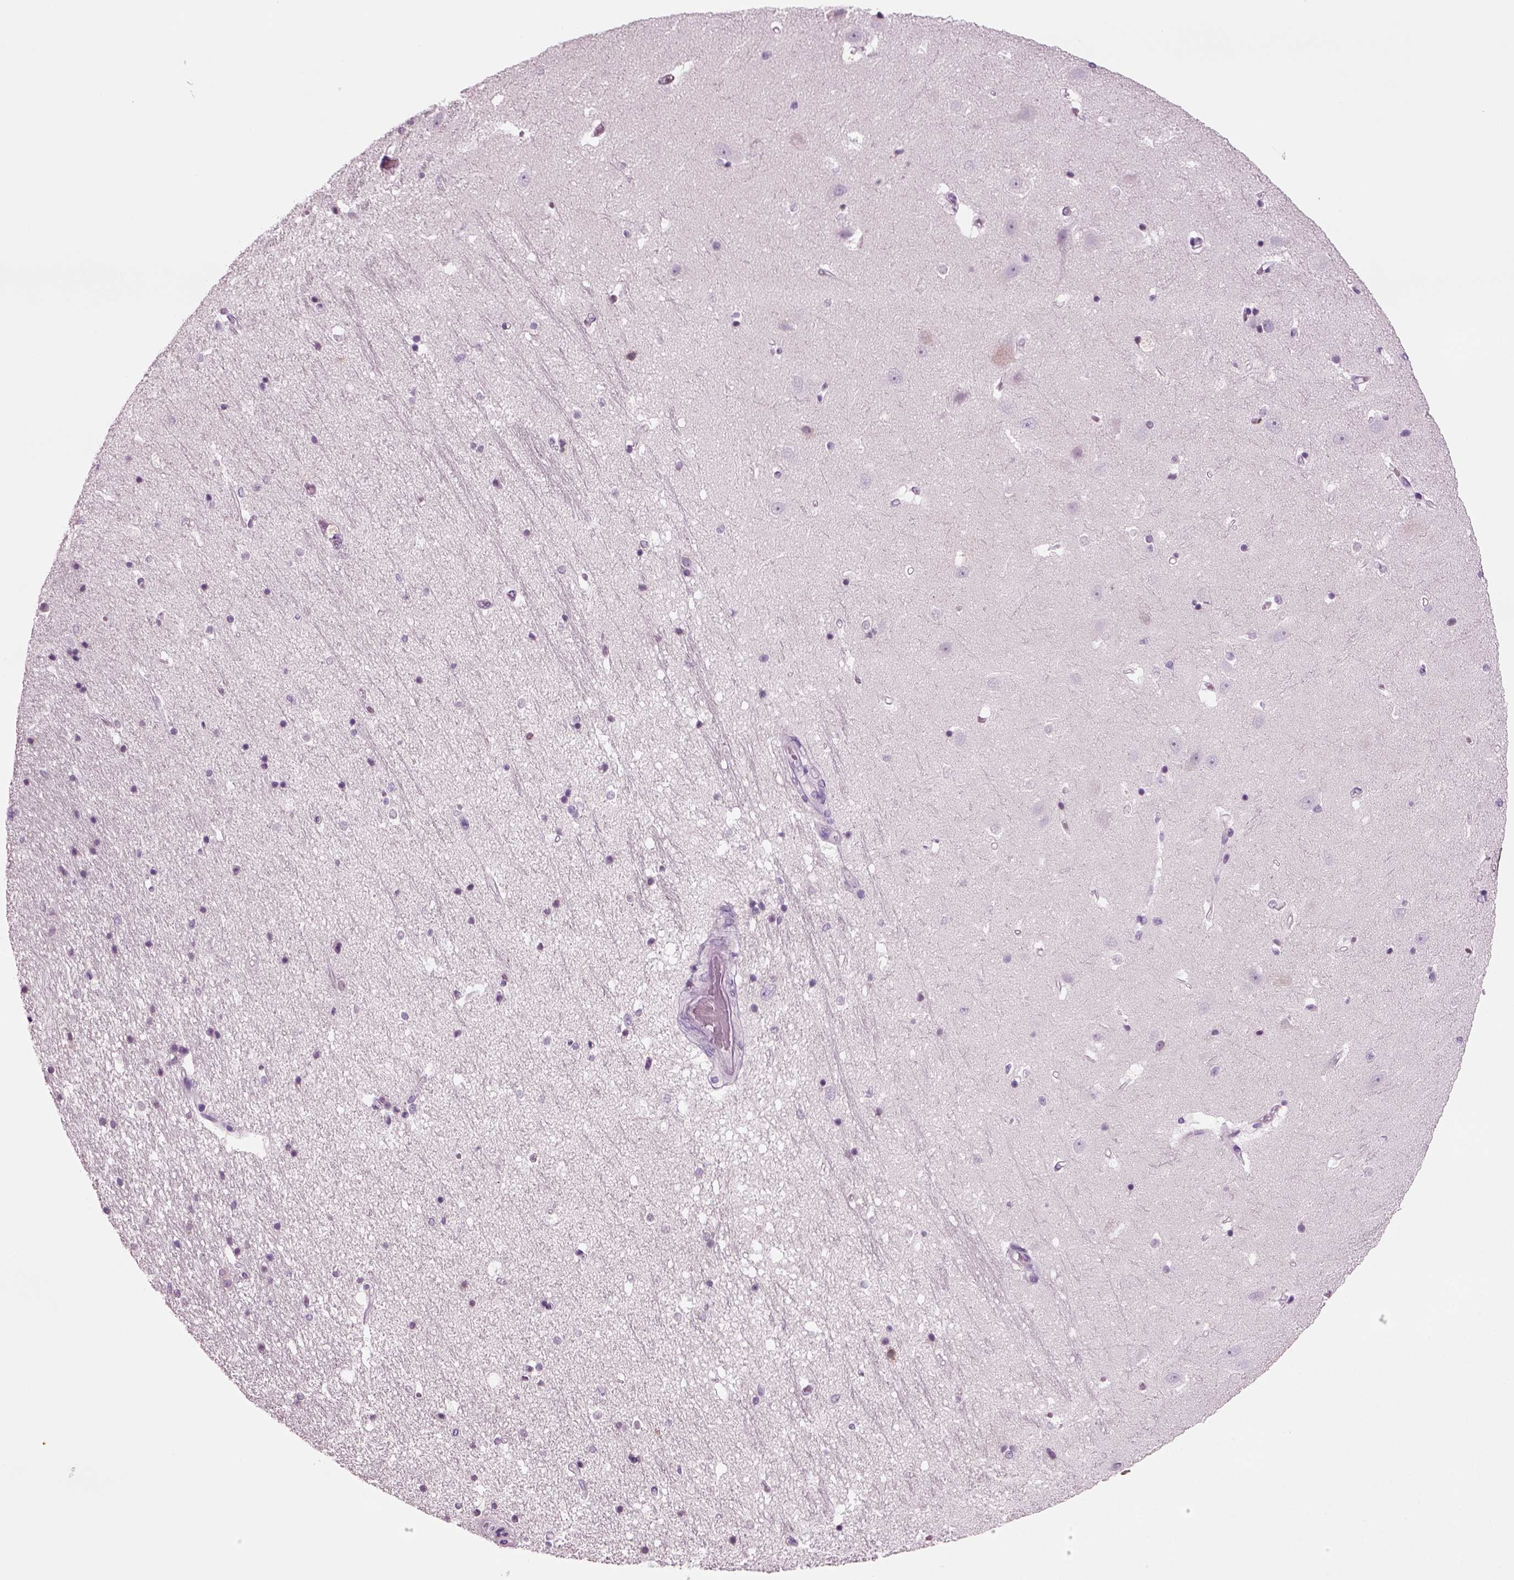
{"staining": {"intensity": "negative", "quantity": "none", "location": "none"}, "tissue": "hippocampus", "cell_type": "Glial cells", "image_type": "normal", "snomed": [{"axis": "morphology", "description": "Normal tissue, NOS"}, {"axis": "topography", "description": "Hippocampus"}], "caption": "This histopathology image is of benign hippocampus stained with immunohistochemistry to label a protein in brown with the nuclei are counter-stained blue. There is no positivity in glial cells.", "gene": "CRABP1", "patient": {"sex": "male", "age": 44}}